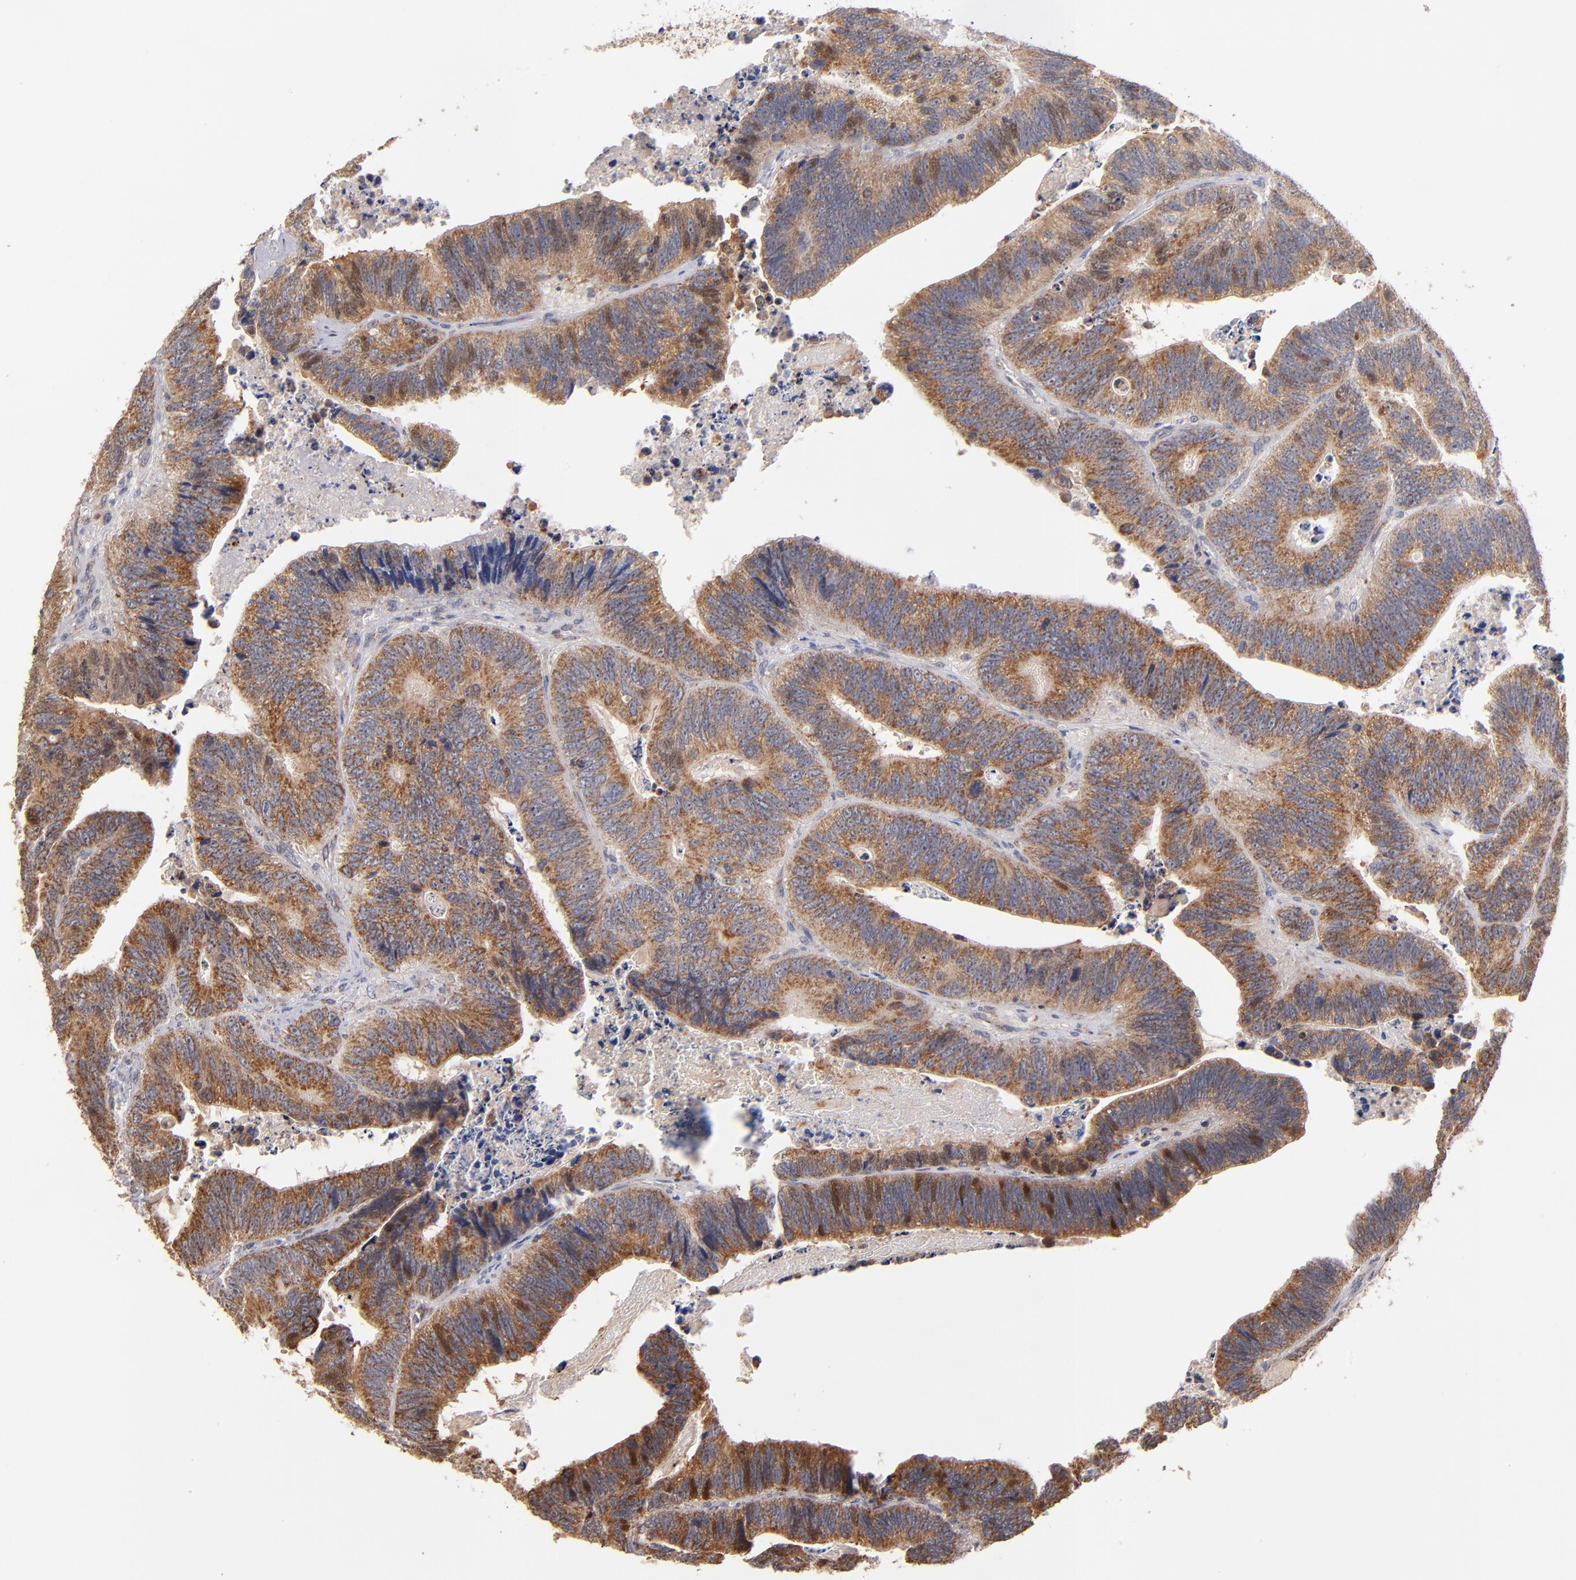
{"staining": {"intensity": "moderate", "quantity": ">75%", "location": "cytoplasmic/membranous,nuclear"}, "tissue": "colorectal cancer", "cell_type": "Tumor cells", "image_type": "cancer", "snomed": [{"axis": "morphology", "description": "Adenocarcinoma, NOS"}, {"axis": "topography", "description": "Colon"}], "caption": "Colorectal cancer stained for a protein (brown) exhibits moderate cytoplasmic/membranous and nuclear positive positivity in about >75% of tumor cells.", "gene": "DIABLO", "patient": {"sex": "male", "age": 72}}